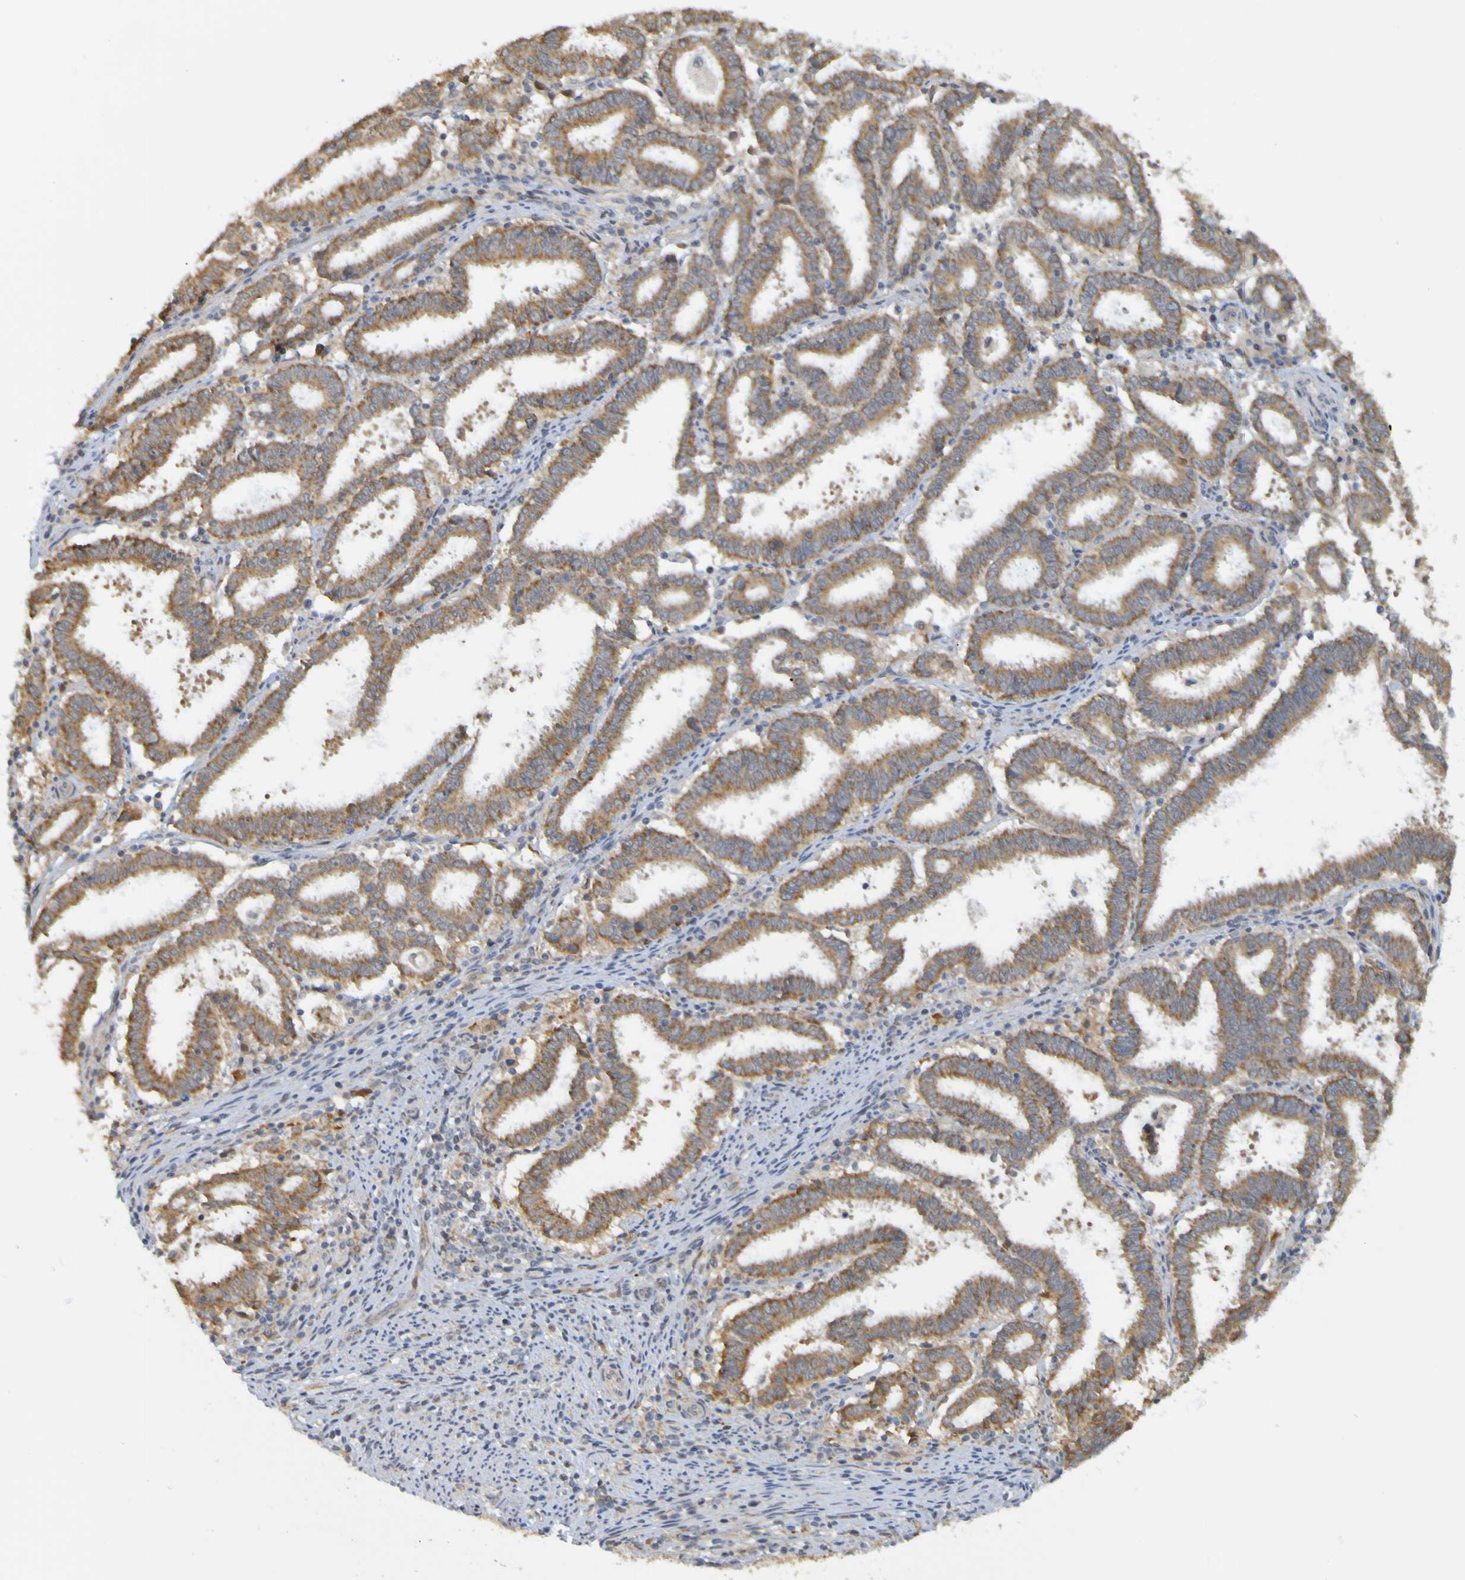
{"staining": {"intensity": "moderate", "quantity": ">75%", "location": "cytoplasmic/membranous"}, "tissue": "endometrial cancer", "cell_type": "Tumor cells", "image_type": "cancer", "snomed": [{"axis": "morphology", "description": "Adenocarcinoma, NOS"}, {"axis": "topography", "description": "Uterus"}], "caption": "High-magnification brightfield microscopy of endometrial adenocarcinoma stained with DAB (brown) and counterstained with hematoxylin (blue). tumor cells exhibit moderate cytoplasmic/membranous positivity is present in approximately>75% of cells. The protein is shown in brown color, while the nuclei are stained blue.", "gene": "NAV2", "patient": {"sex": "female", "age": 83}}